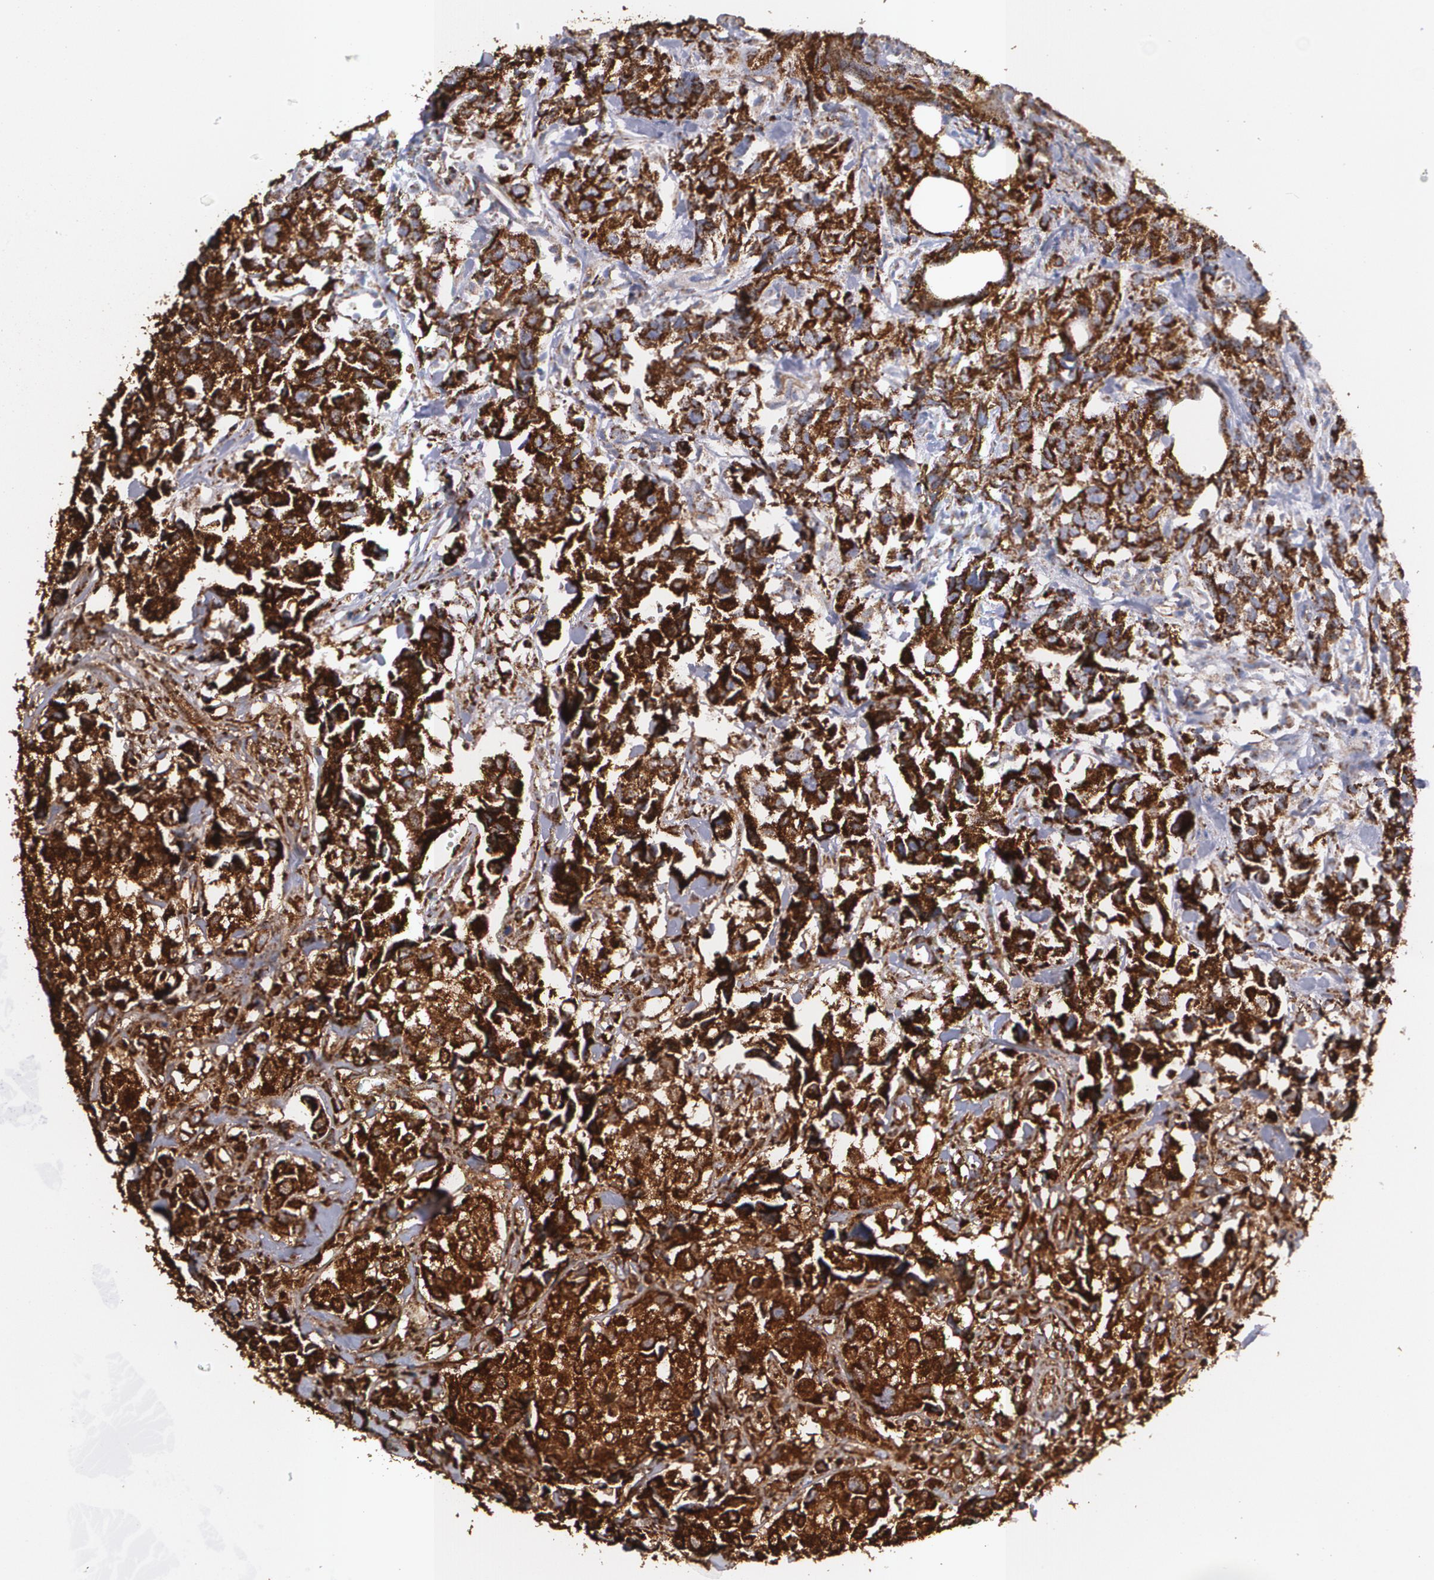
{"staining": {"intensity": "strong", "quantity": ">75%", "location": "cytoplasmic/membranous"}, "tissue": "urothelial cancer", "cell_type": "Tumor cells", "image_type": "cancer", "snomed": [{"axis": "morphology", "description": "Urothelial carcinoma, High grade"}, {"axis": "topography", "description": "Urinary bladder"}], "caption": "About >75% of tumor cells in human urothelial carcinoma (high-grade) show strong cytoplasmic/membranous protein positivity as visualized by brown immunohistochemical staining.", "gene": "HSPD1", "patient": {"sex": "female", "age": 75}}